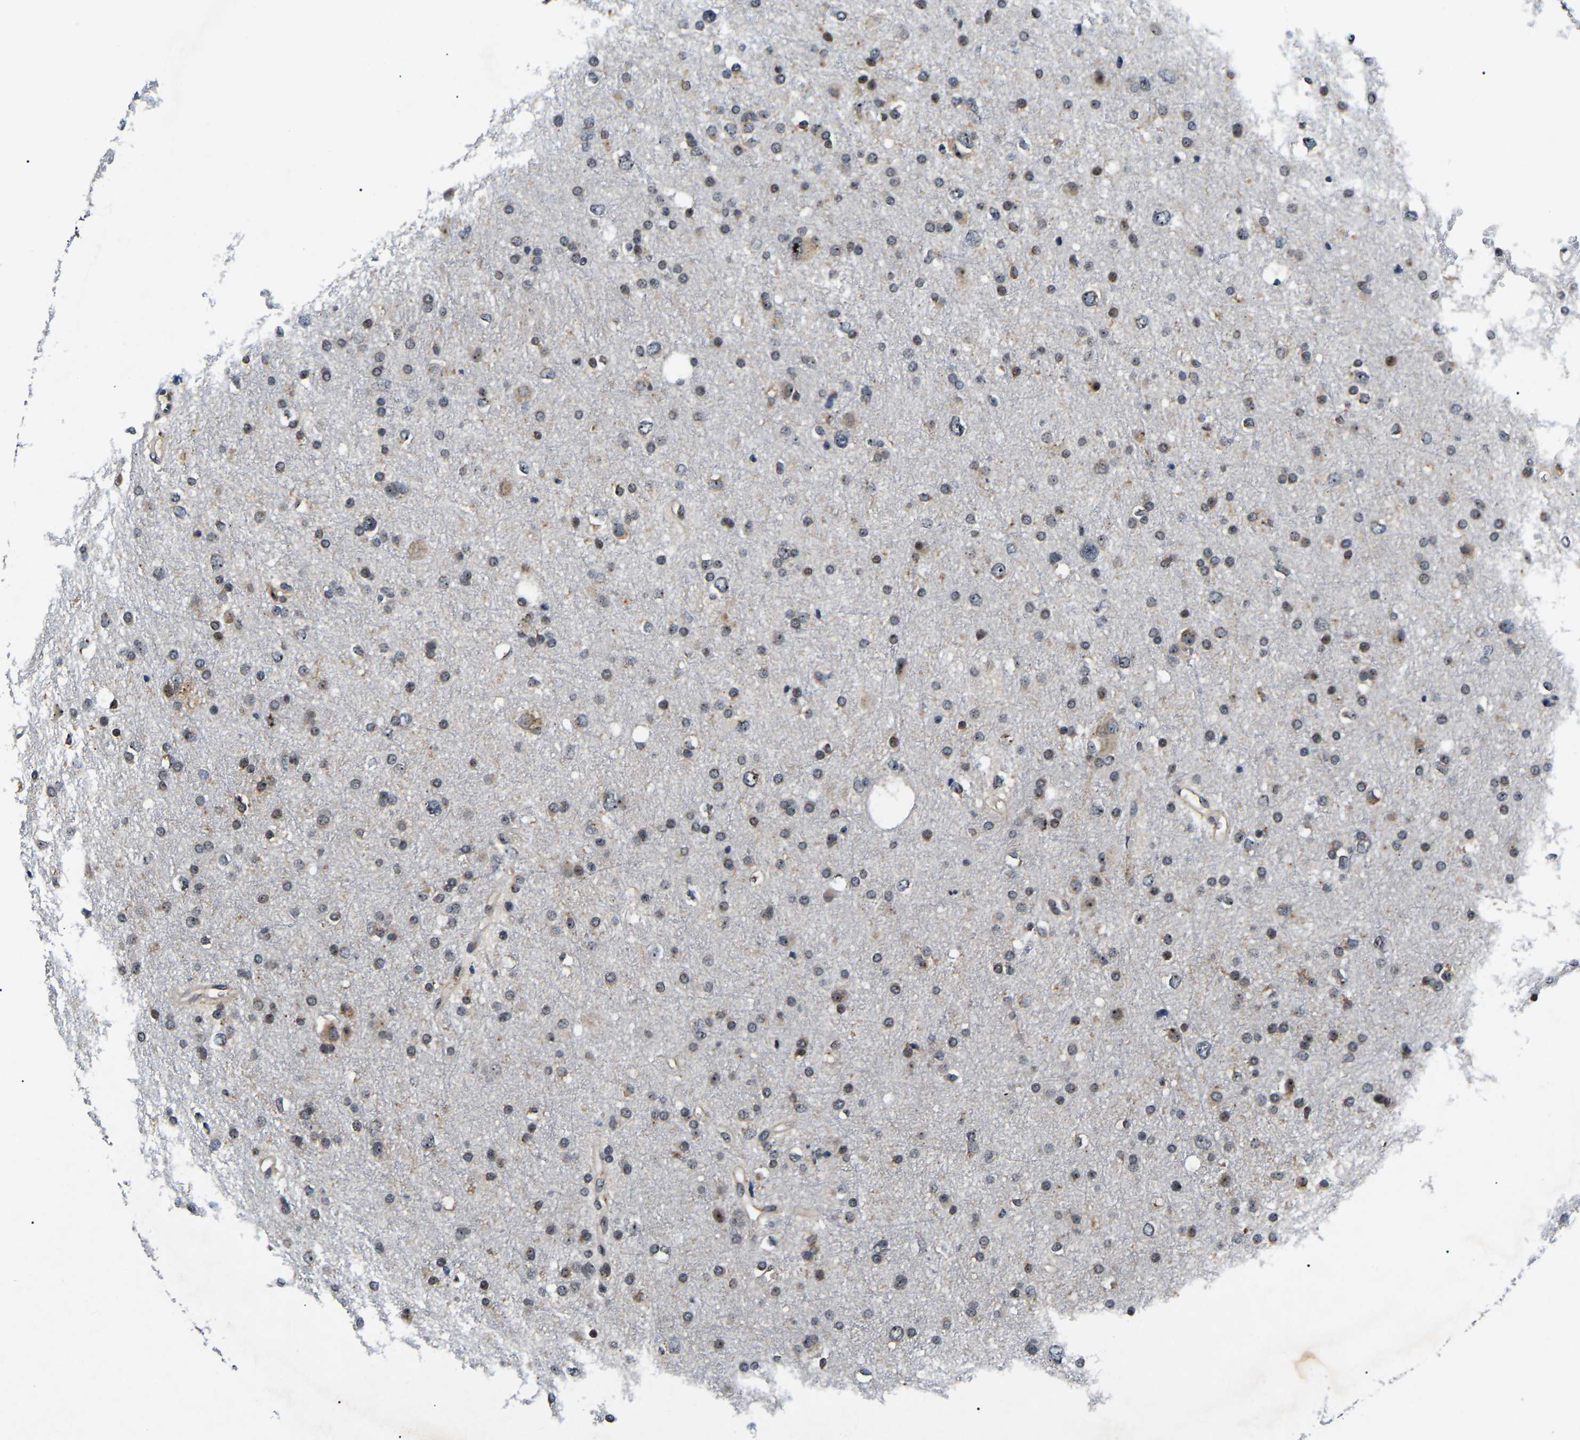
{"staining": {"intensity": "weak", "quantity": "25%-75%", "location": "nuclear"}, "tissue": "glioma", "cell_type": "Tumor cells", "image_type": "cancer", "snomed": [{"axis": "morphology", "description": "Glioma, malignant, Low grade"}, {"axis": "topography", "description": "Brain"}], "caption": "DAB (3,3'-diaminobenzidine) immunohistochemical staining of glioma demonstrates weak nuclear protein expression in approximately 25%-75% of tumor cells. (Brightfield microscopy of DAB IHC at high magnification).", "gene": "RBM28", "patient": {"sex": "female", "age": 37}}